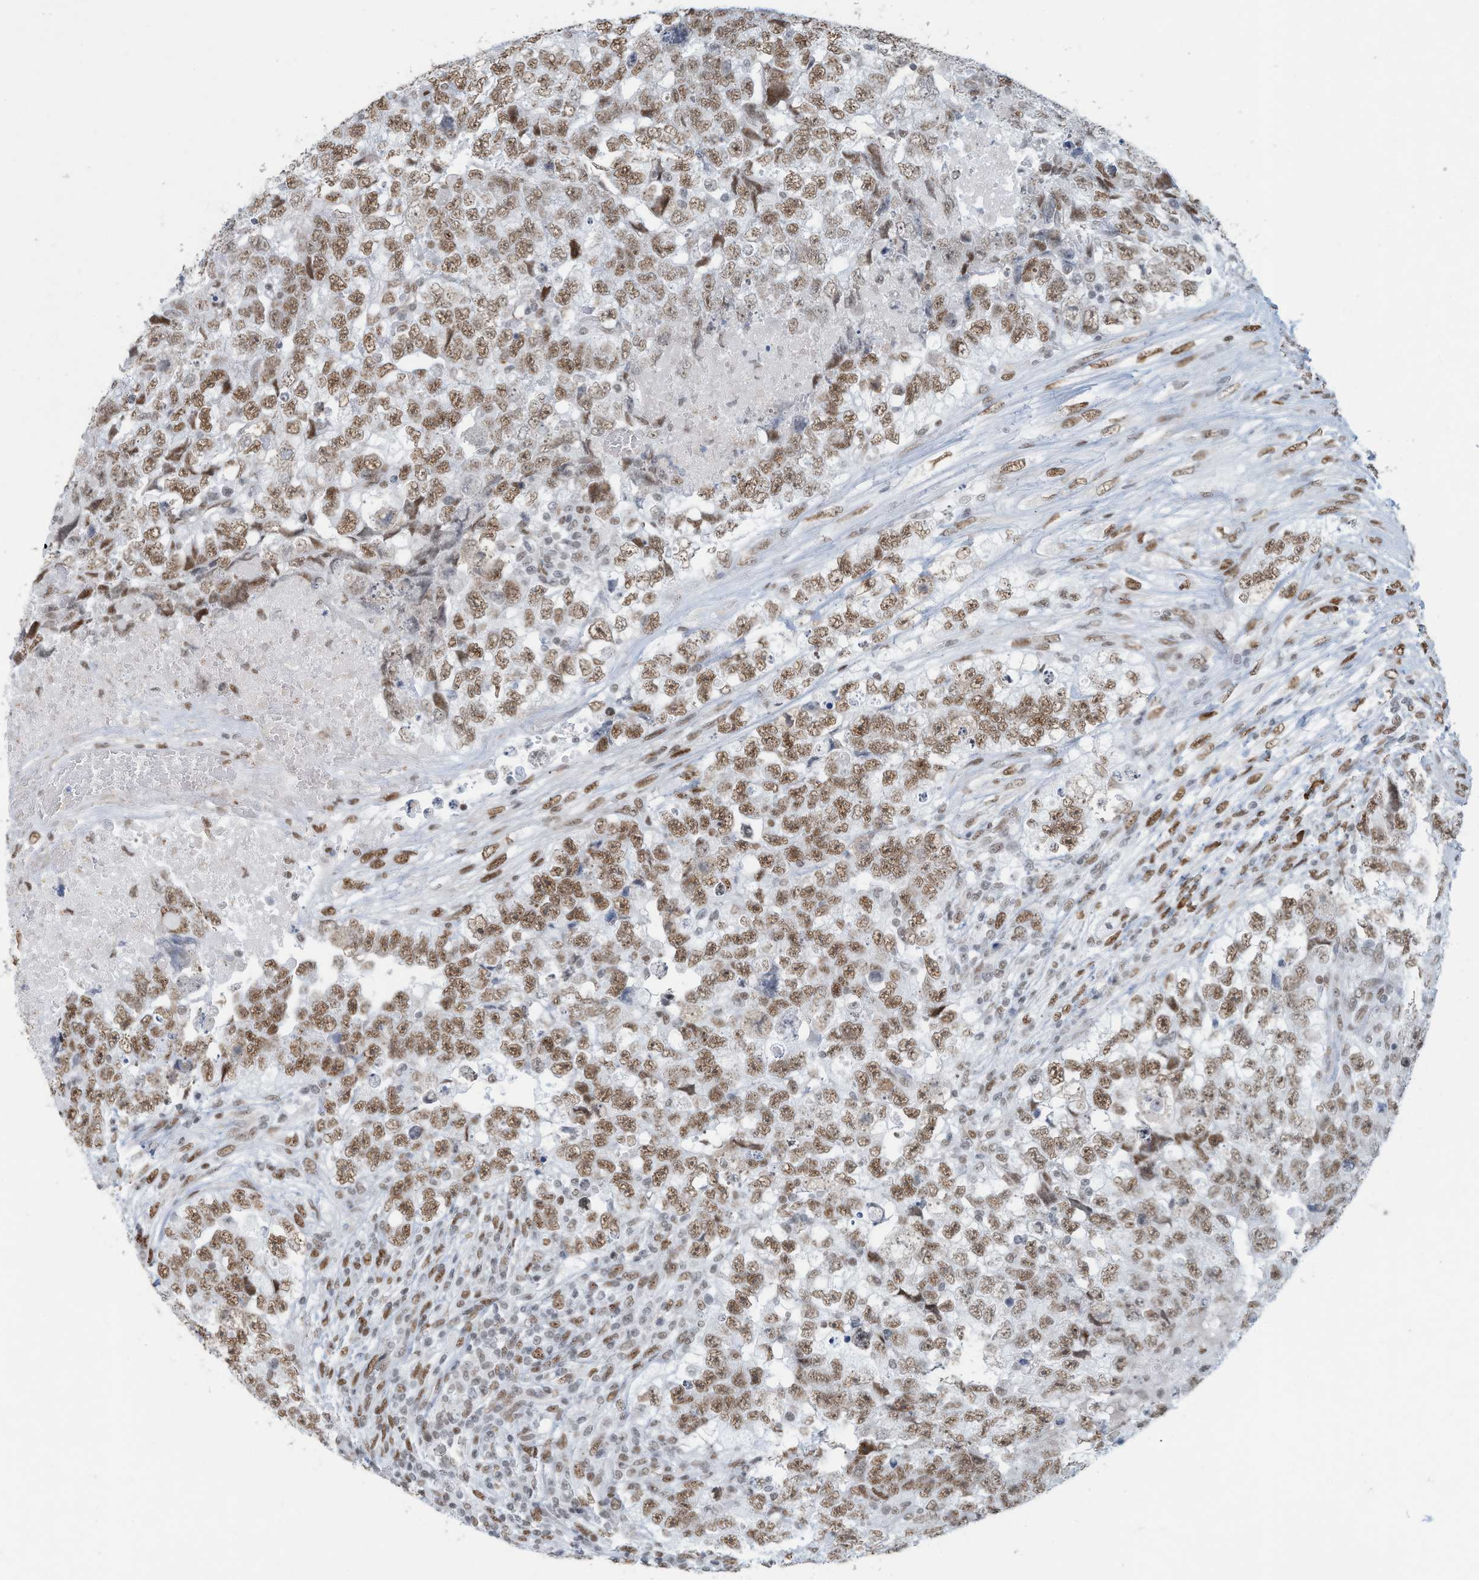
{"staining": {"intensity": "moderate", "quantity": ">75%", "location": "nuclear"}, "tissue": "testis cancer", "cell_type": "Tumor cells", "image_type": "cancer", "snomed": [{"axis": "morphology", "description": "Carcinoma, Embryonal, NOS"}, {"axis": "topography", "description": "Testis"}], "caption": "An immunohistochemistry photomicrograph of tumor tissue is shown. Protein staining in brown highlights moderate nuclear positivity in testis cancer within tumor cells.", "gene": "SARNP", "patient": {"sex": "male", "age": 37}}